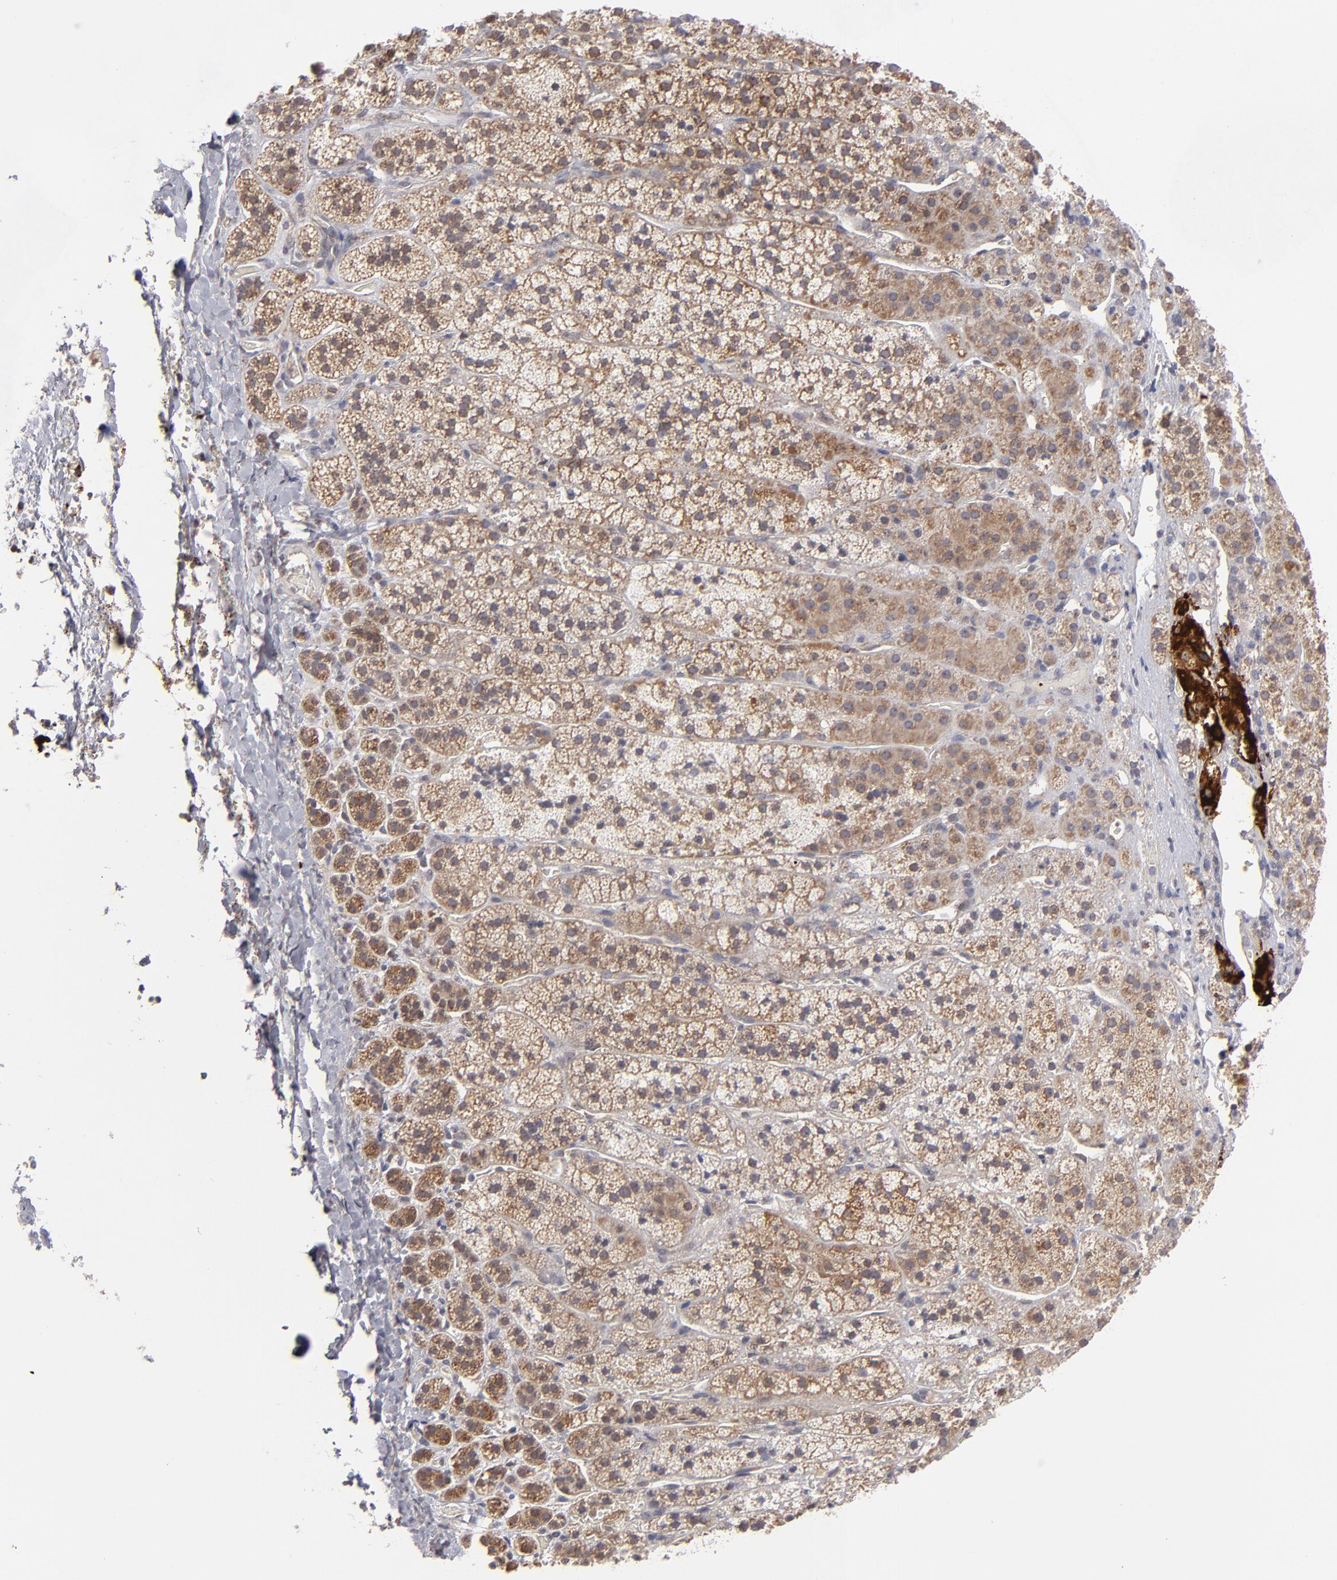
{"staining": {"intensity": "moderate", "quantity": ">75%", "location": "cytoplasmic/membranous"}, "tissue": "adrenal gland", "cell_type": "Glandular cells", "image_type": "normal", "snomed": [{"axis": "morphology", "description": "Normal tissue, NOS"}, {"axis": "topography", "description": "Adrenal gland"}], "caption": "Adrenal gland stained for a protein demonstrates moderate cytoplasmic/membranous positivity in glandular cells. The protein of interest is stained brown, and the nuclei are stained in blue (DAB (3,3'-diaminobenzidine) IHC with brightfield microscopy, high magnification).", "gene": "GLCCI1", "patient": {"sex": "female", "age": 44}}